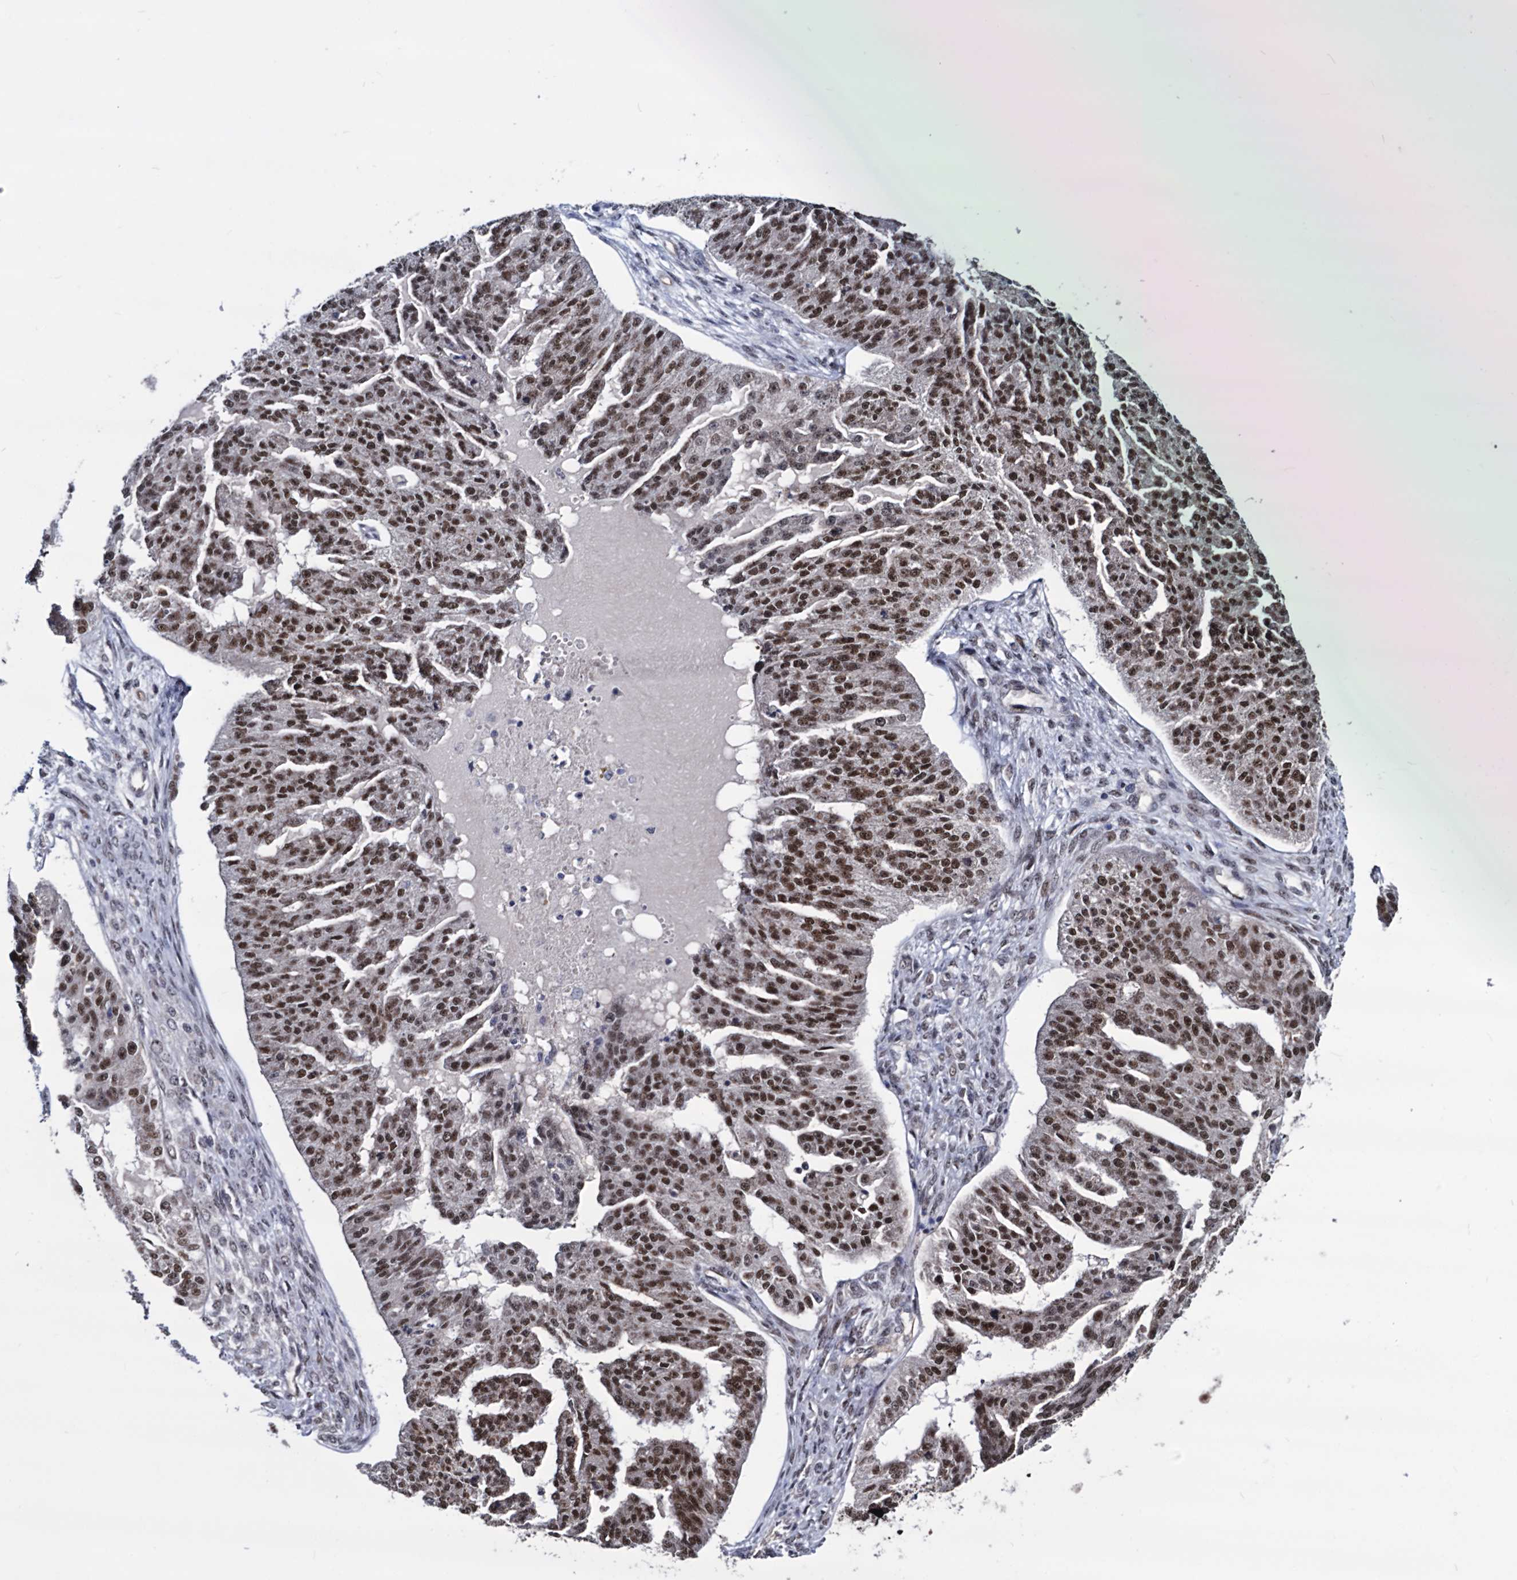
{"staining": {"intensity": "strong", "quantity": ">75%", "location": "nuclear"}, "tissue": "ovarian cancer", "cell_type": "Tumor cells", "image_type": "cancer", "snomed": [{"axis": "morphology", "description": "Cystadenocarcinoma, serous, NOS"}, {"axis": "topography", "description": "Ovary"}], "caption": "Immunohistochemistry (IHC) of human ovarian serous cystadenocarcinoma shows high levels of strong nuclear positivity in about >75% of tumor cells.", "gene": "GALNT11", "patient": {"sex": "female", "age": 58}}